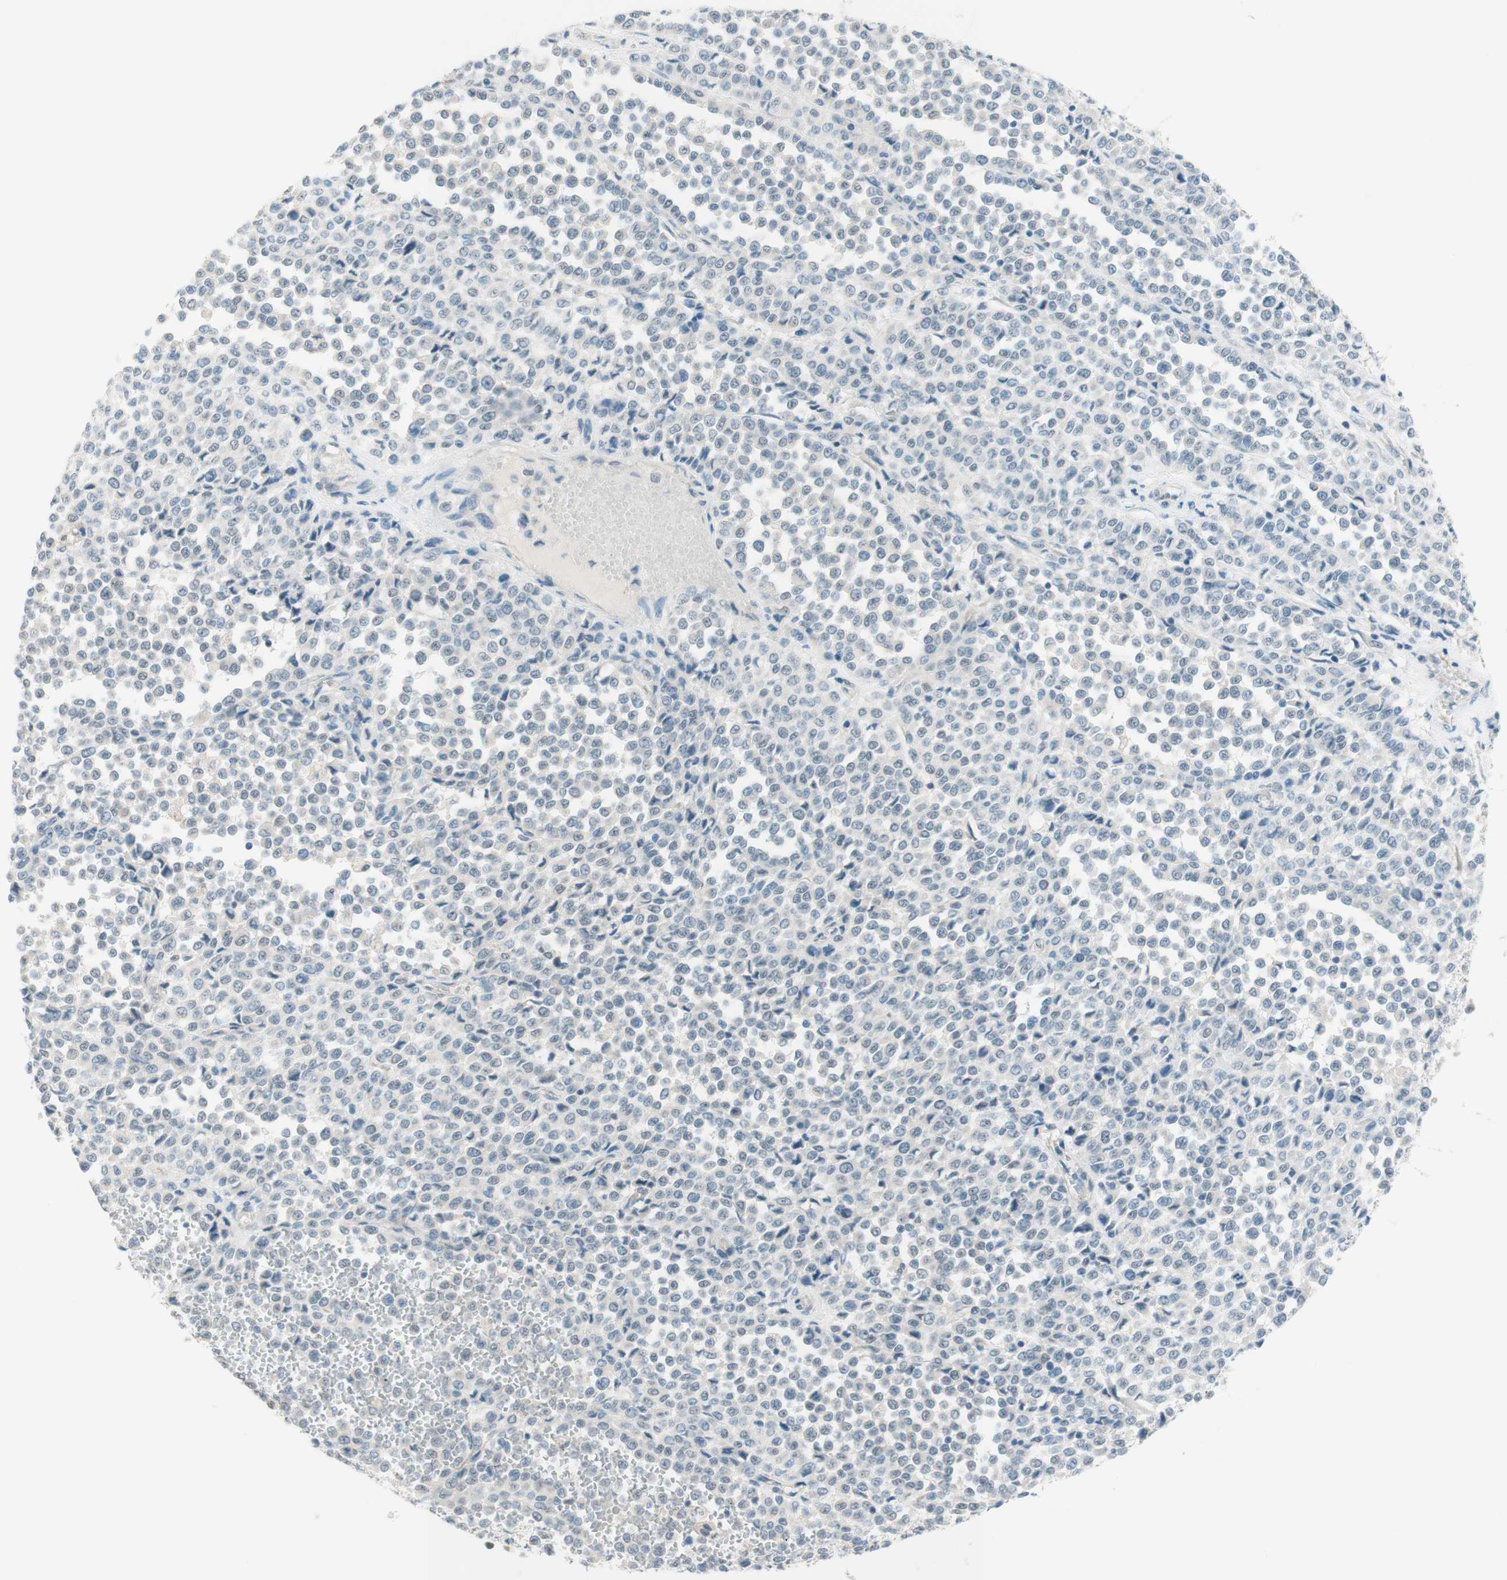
{"staining": {"intensity": "negative", "quantity": "none", "location": "none"}, "tissue": "melanoma", "cell_type": "Tumor cells", "image_type": "cancer", "snomed": [{"axis": "morphology", "description": "Malignant melanoma, Metastatic site"}, {"axis": "topography", "description": "Pancreas"}], "caption": "DAB immunohistochemical staining of malignant melanoma (metastatic site) demonstrates no significant positivity in tumor cells.", "gene": "JPH1", "patient": {"sex": "female", "age": 30}}